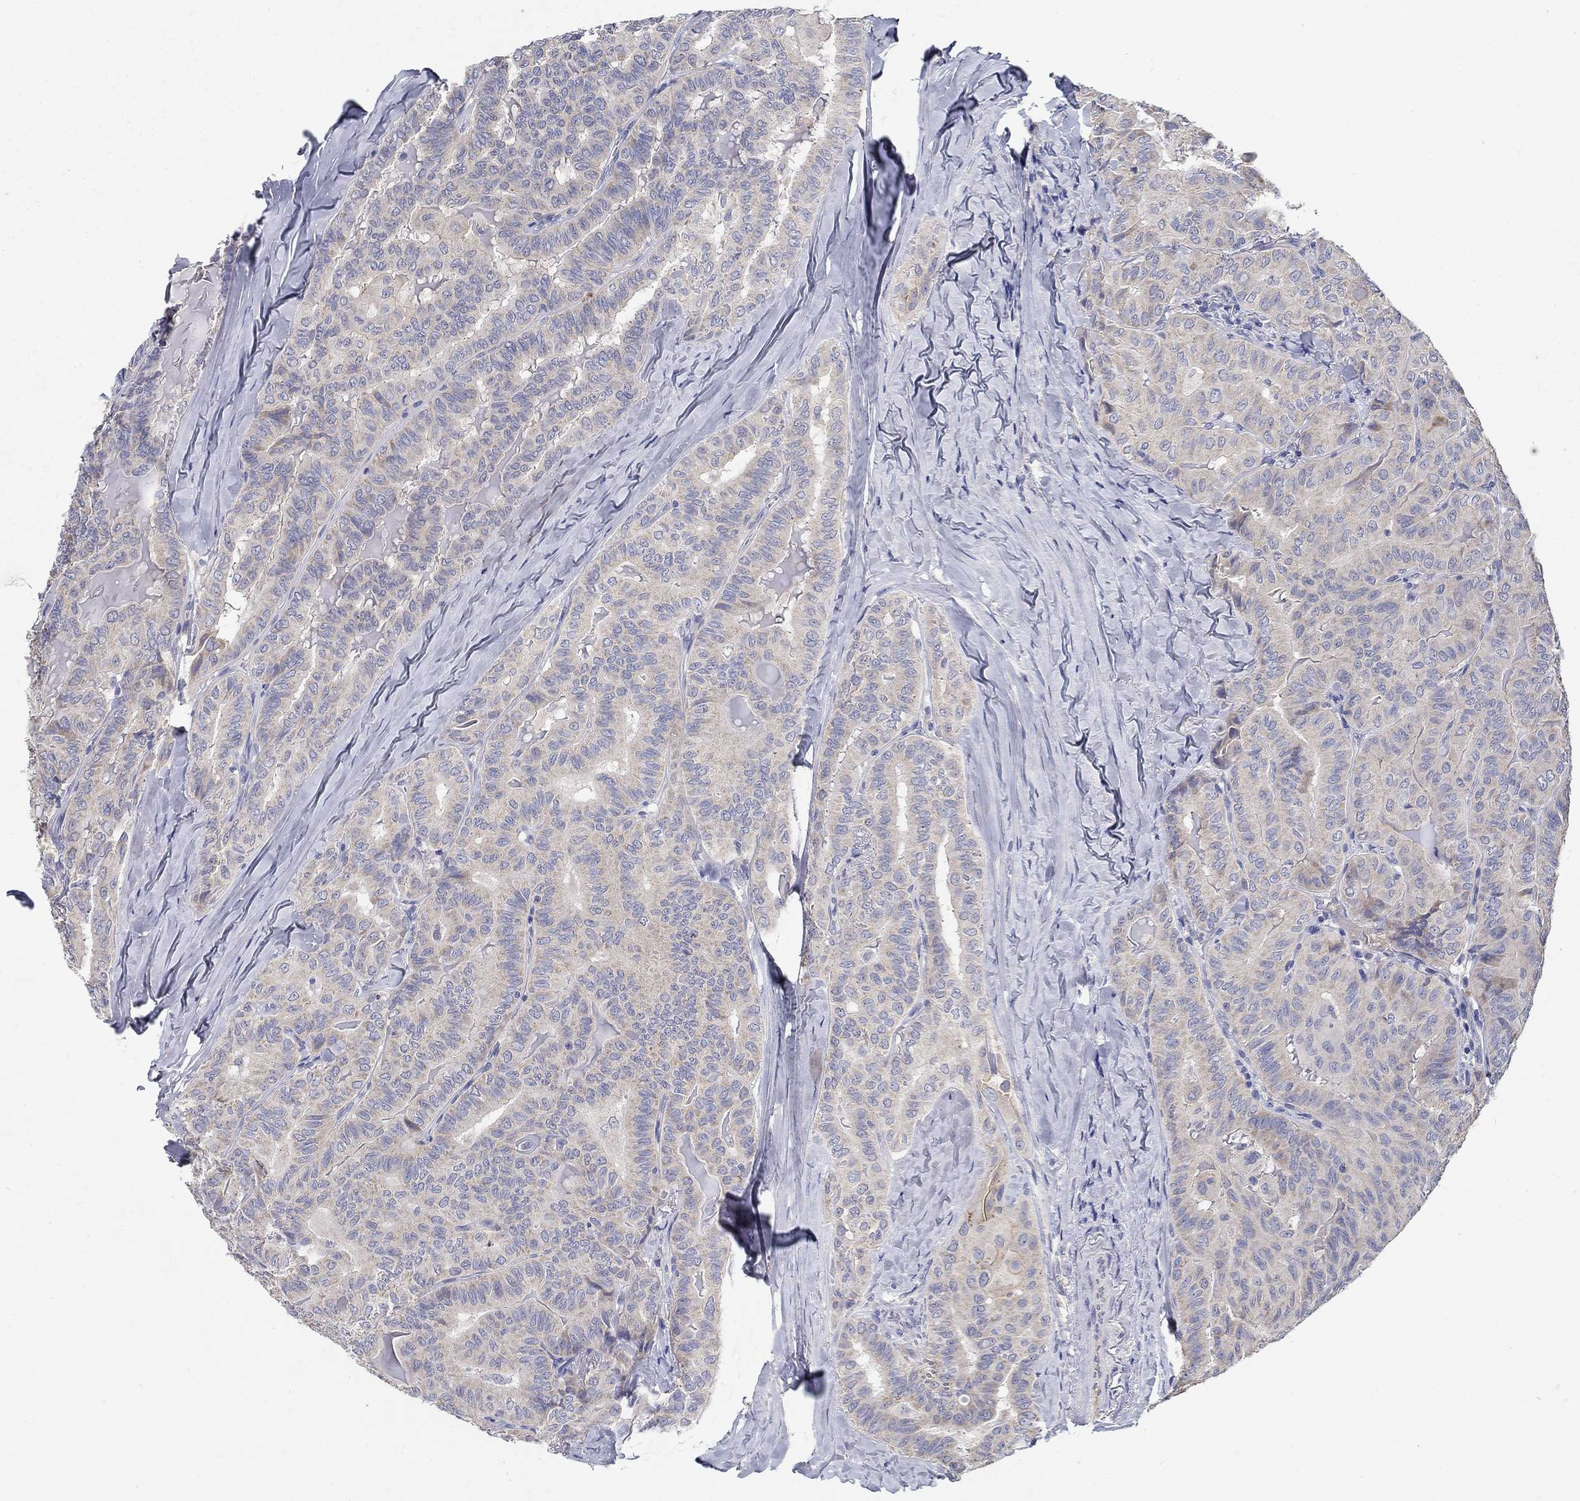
{"staining": {"intensity": "weak", "quantity": "<25%", "location": "cytoplasmic/membranous"}, "tissue": "thyroid cancer", "cell_type": "Tumor cells", "image_type": "cancer", "snomed": [{"axis": "morphology", "description": "Papillary adenocarcinoma, NOS"}, {"axis": "topography", "description": "Thyroid gland"}], "caption": "Human thyroid papillary adenocarcinoma stained for a protein using immunohistochemistry (IHC) displays no positivity in tumor cells.", "gene": "PROZ", "patient": {"sex": "female", "age": 68}}